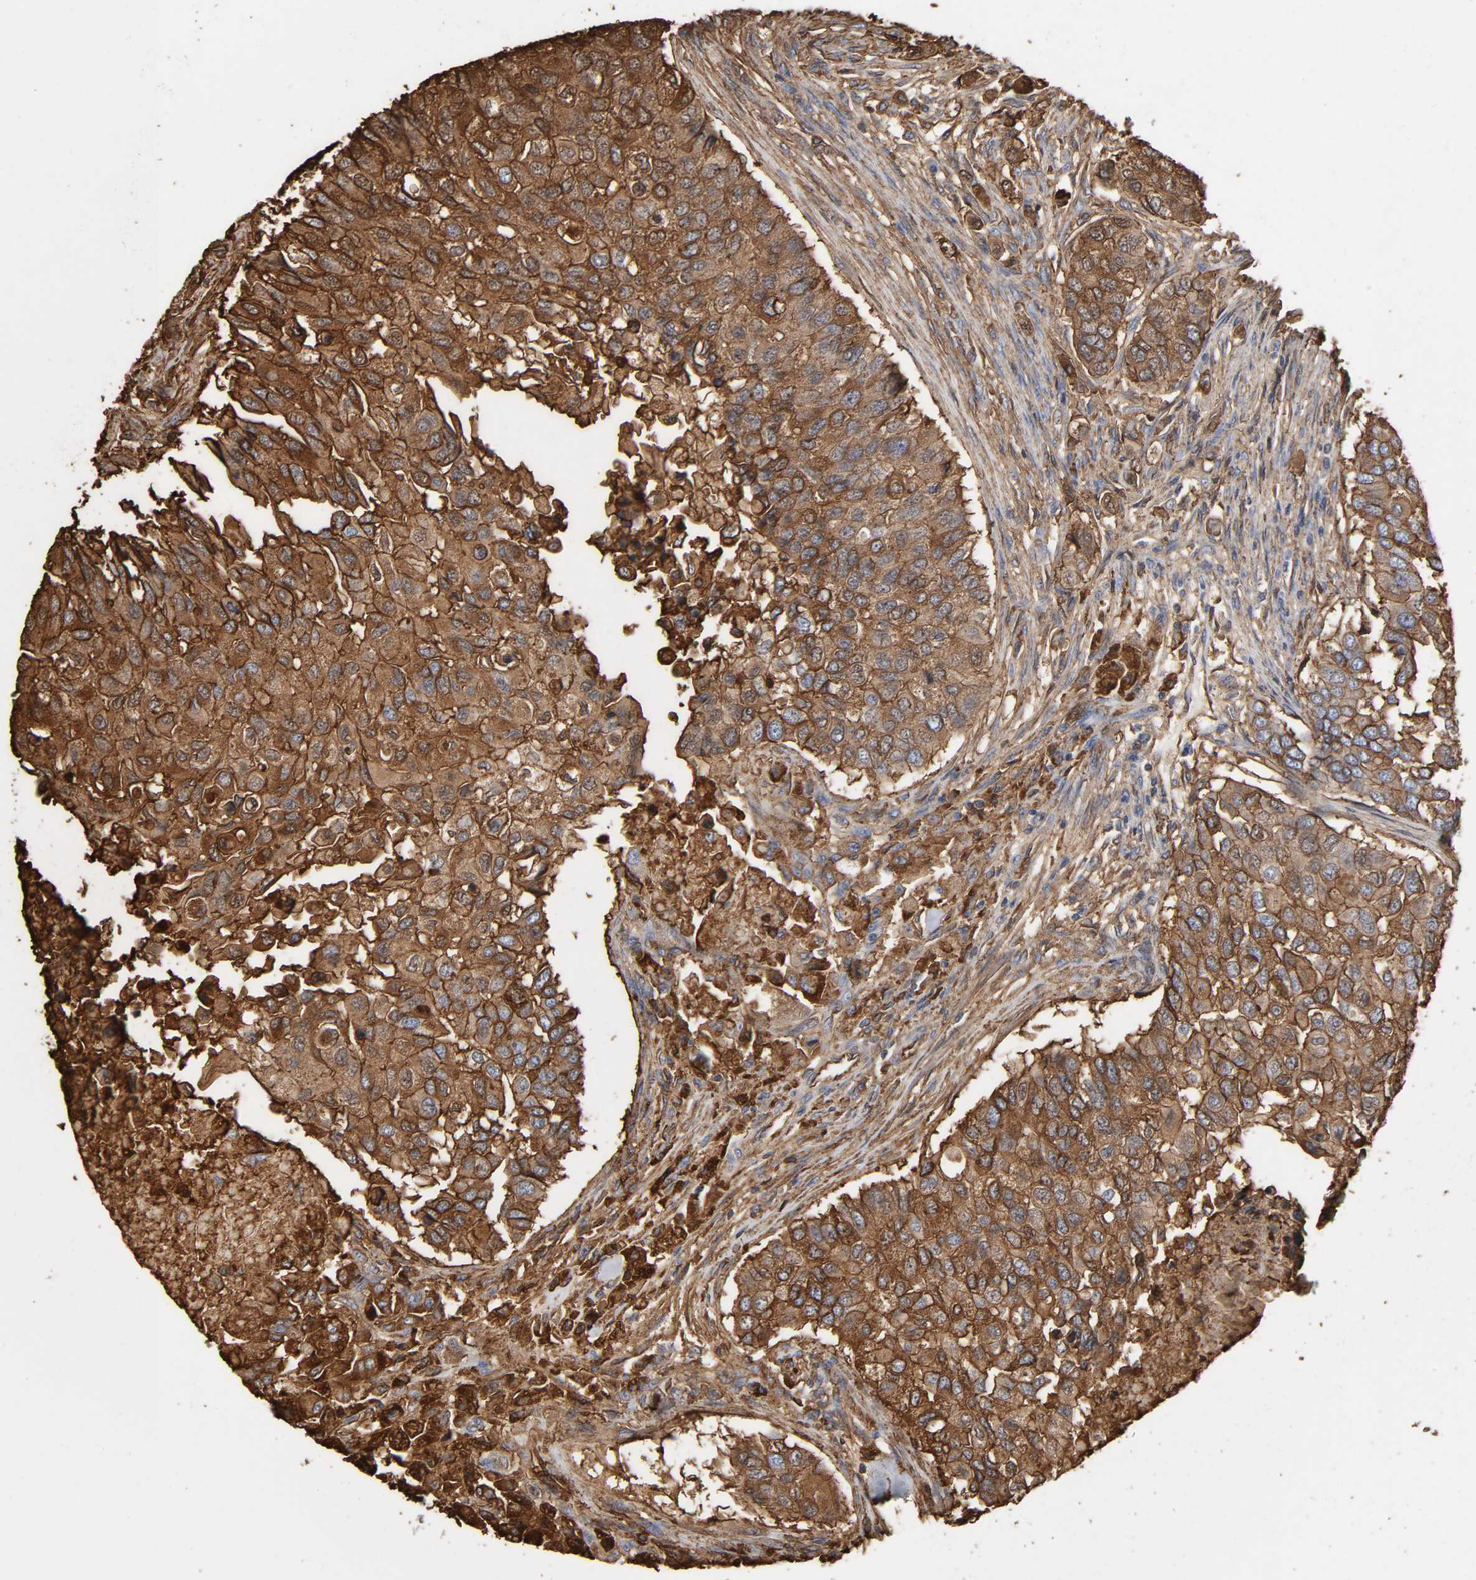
{"staining": {"intensity": "strong", "quantity": ">75%", "location": "cytoplasmic/membranous"}, "tissue": "breast cancer", "cell_type": "Tumor cells", "image_type": "cancer", "snomed": [{"axis": "morphology", "description": "Normal tissue, NOS"}, {"axis": "morphology", "description": "Duct carcinoma"}, {"axis": "topography", "description": "Breast"}], "caption": "Strong cytoplasmic/membranous protein positivity is identified in about >75% of tumor cells in breast cancer (invasive ductal carcinoma).", "gene": "ANXA2", "patient": {"sex": "female", "age": 49}}